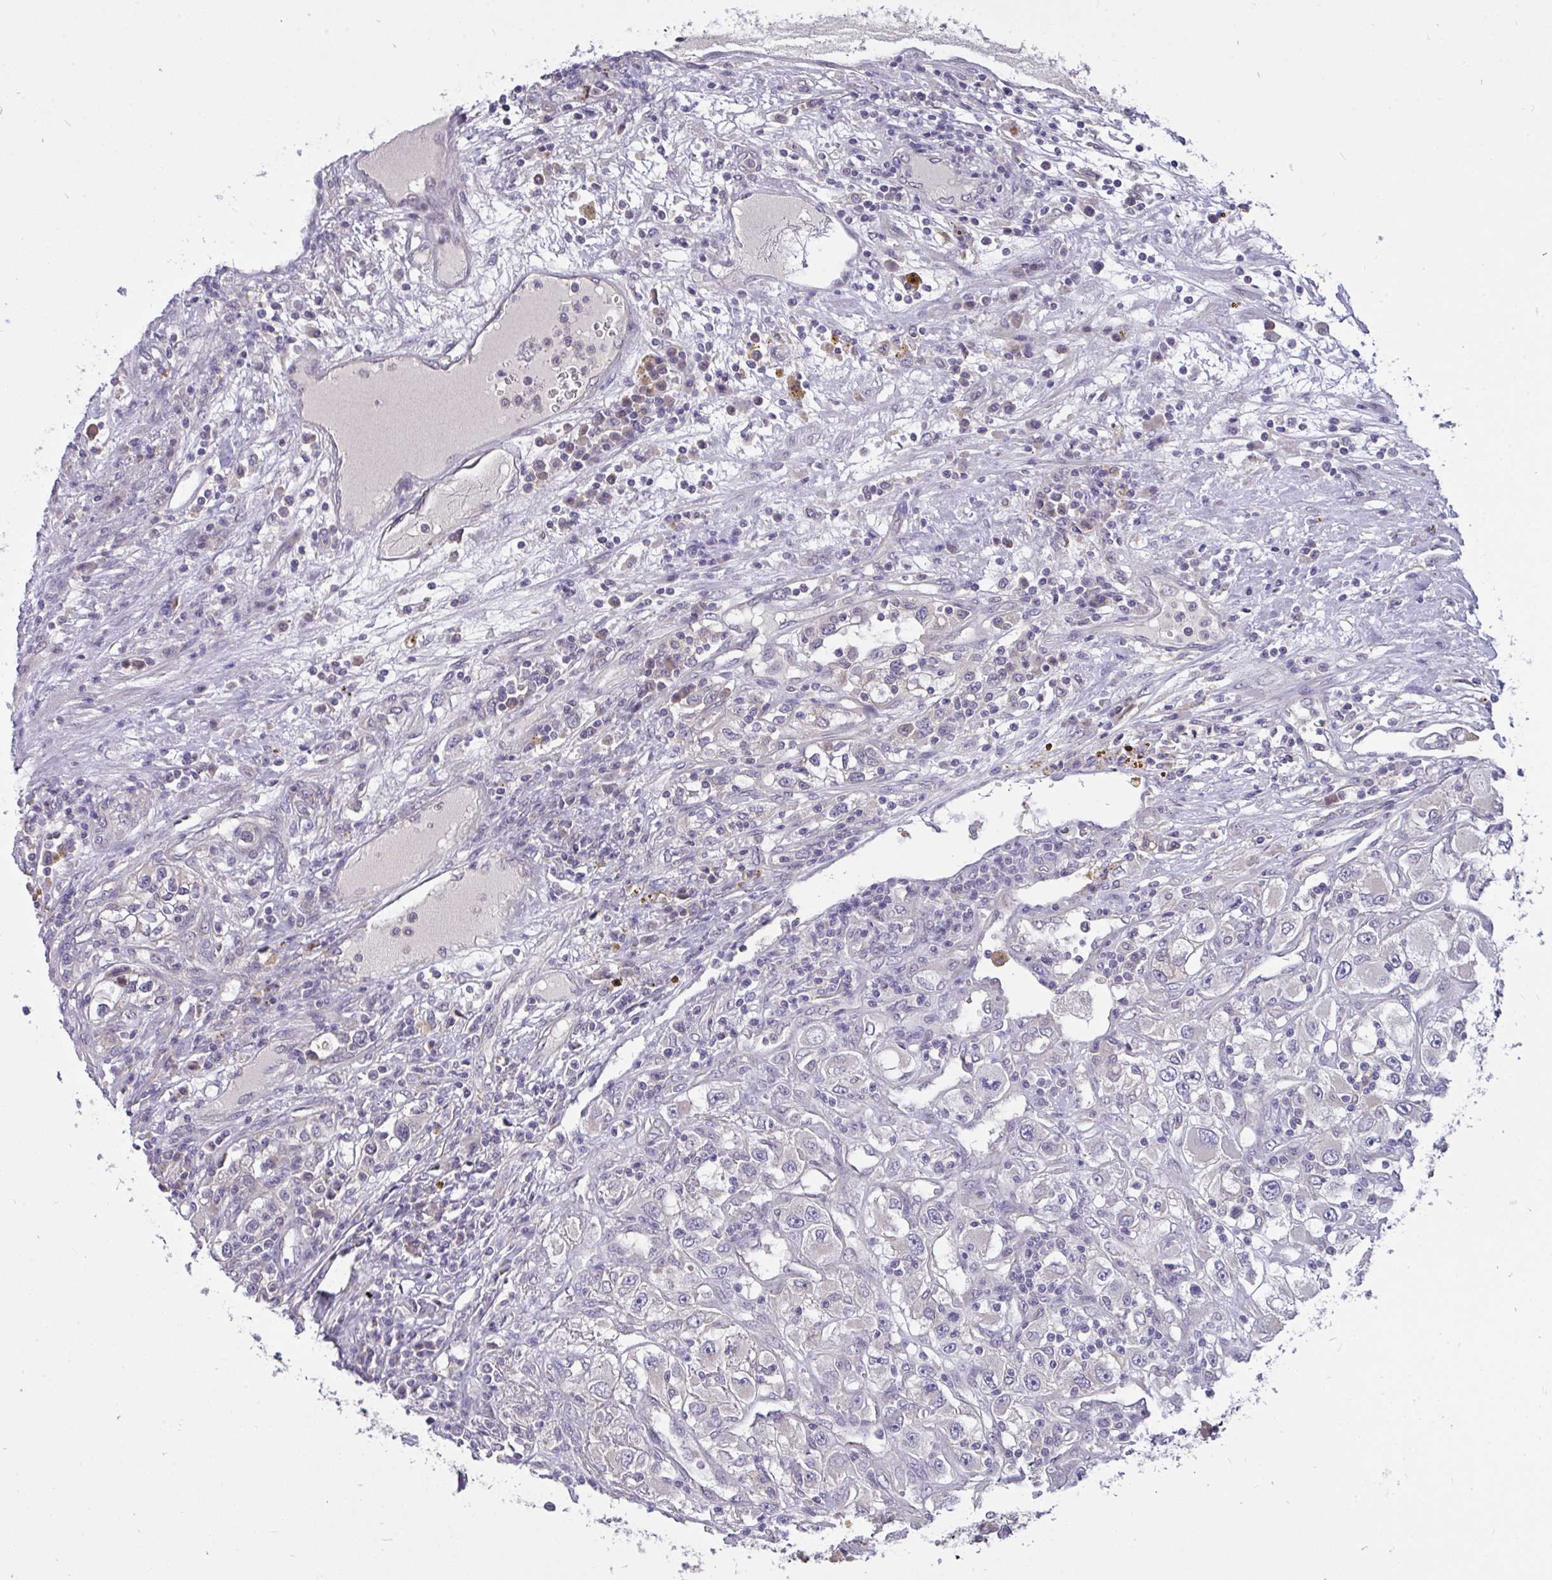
{"staining": {"intensity": "negative", "quantity": "none", "location": "none"}, "tissue": "renal cancer", "cell_type": "Tumor cells", "image_type": "cancer", "snomed": [{"axis": "morphology", "description": "Adenocarcinoma, NOS"}, {"axis": "topography", "description": "Kidney"}], "caption": "DAB immunohistochemical staining of human adenocarcinoma (renal) displays no significant staining in tumor cells.", "gene": "C19orf54", "patient": {"sex": "female", "age": 52}}